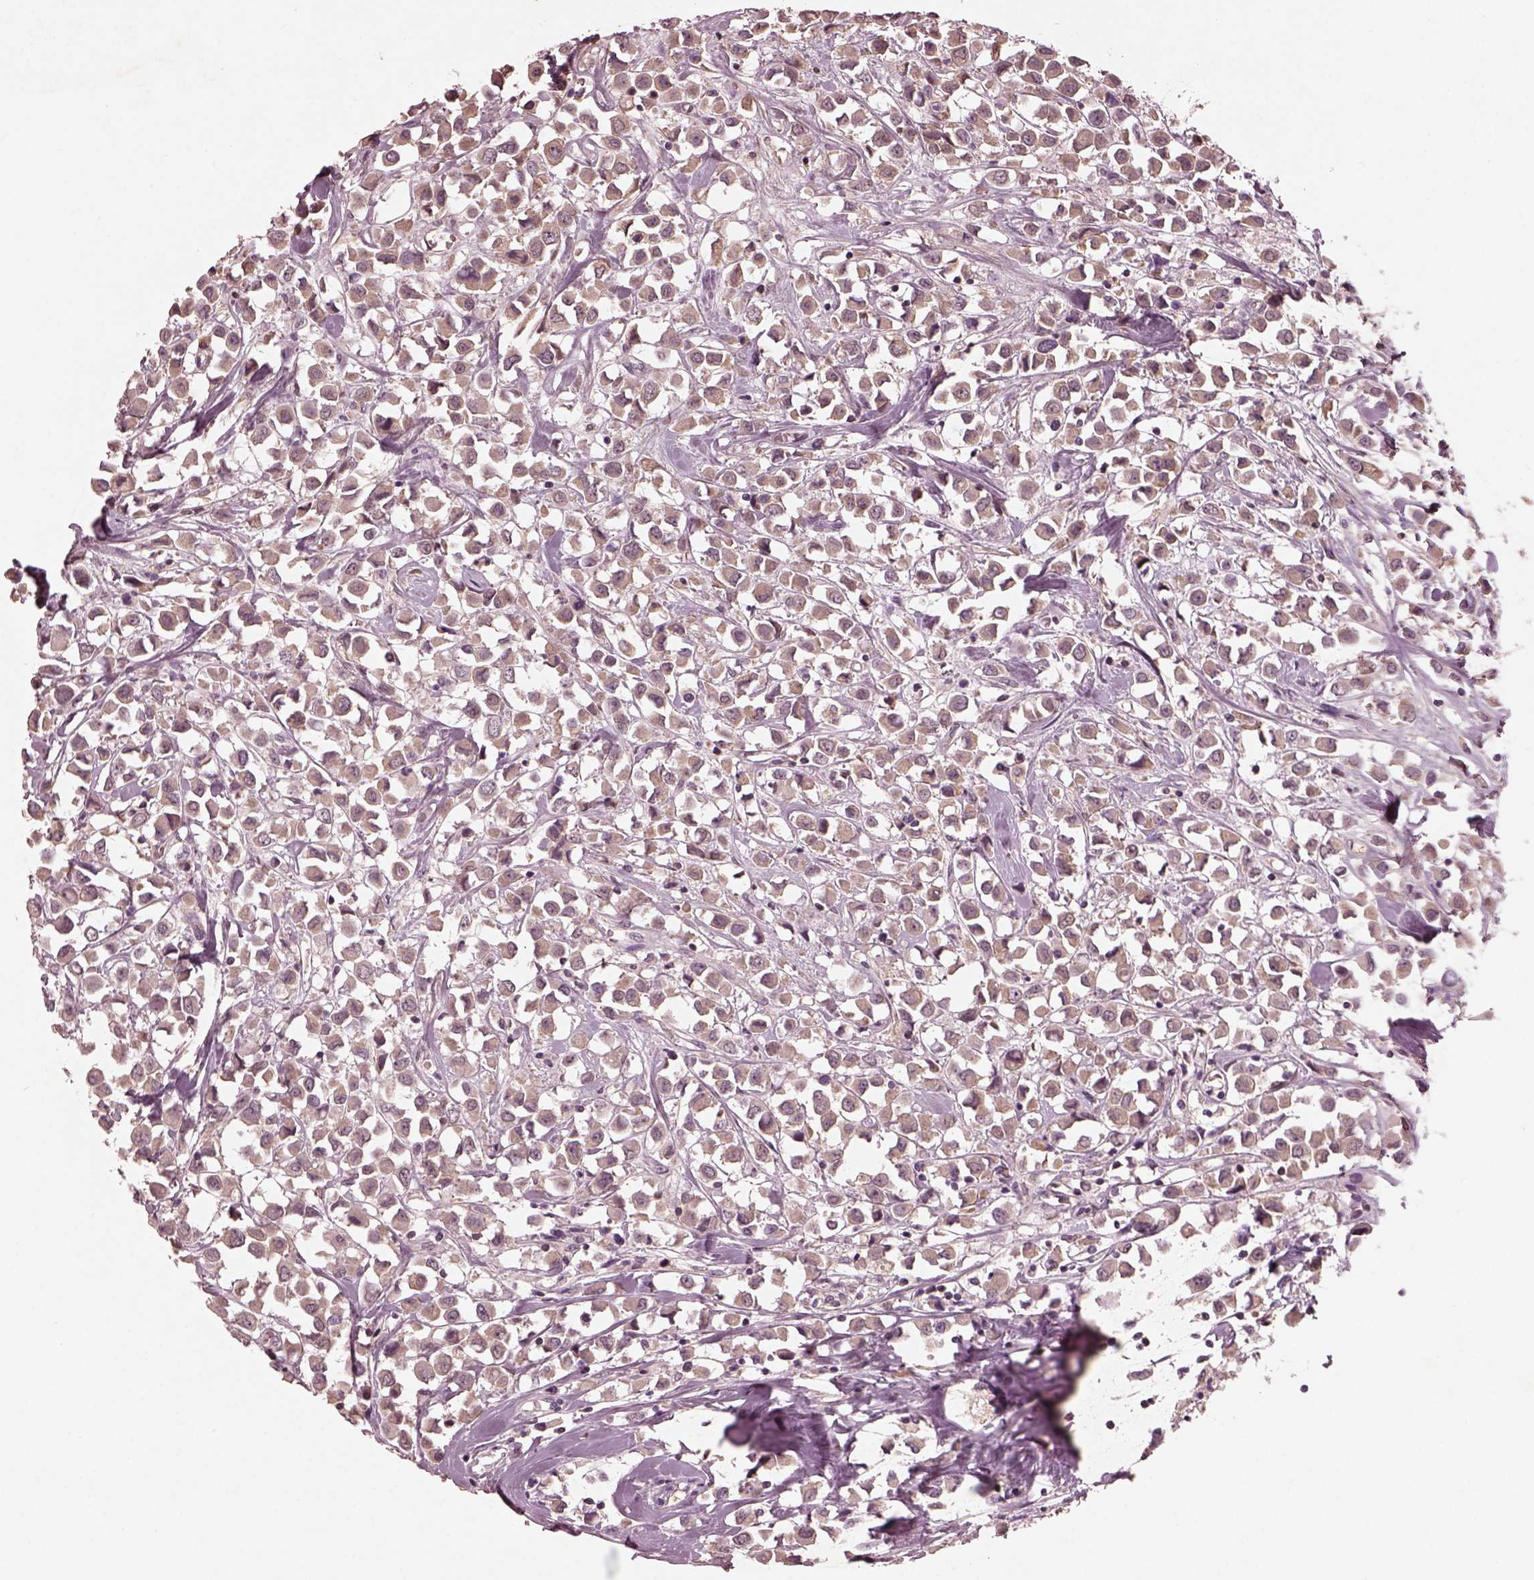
{"staining": {"intensity": "weak", "quantity": ">75%", "location": "cytoplasmic/membranous"}, "tissue": "breast cancer", "cell_type": "Tumor cells", "image_type": "cancer", "snomed": [{"axis": "morphology", "description": "Duct carcinoma"}, {"axis": "topography", "description": "Breast"}], "caption": "Brown immunohistochemical staining in human invasive ductal carcinoma (breast) shows weak cytoplasmic/membranous positivity in about >75% of tumor cells.", "gene": "FRRS1L", "patient": {"sex": "female", "age": 61}}